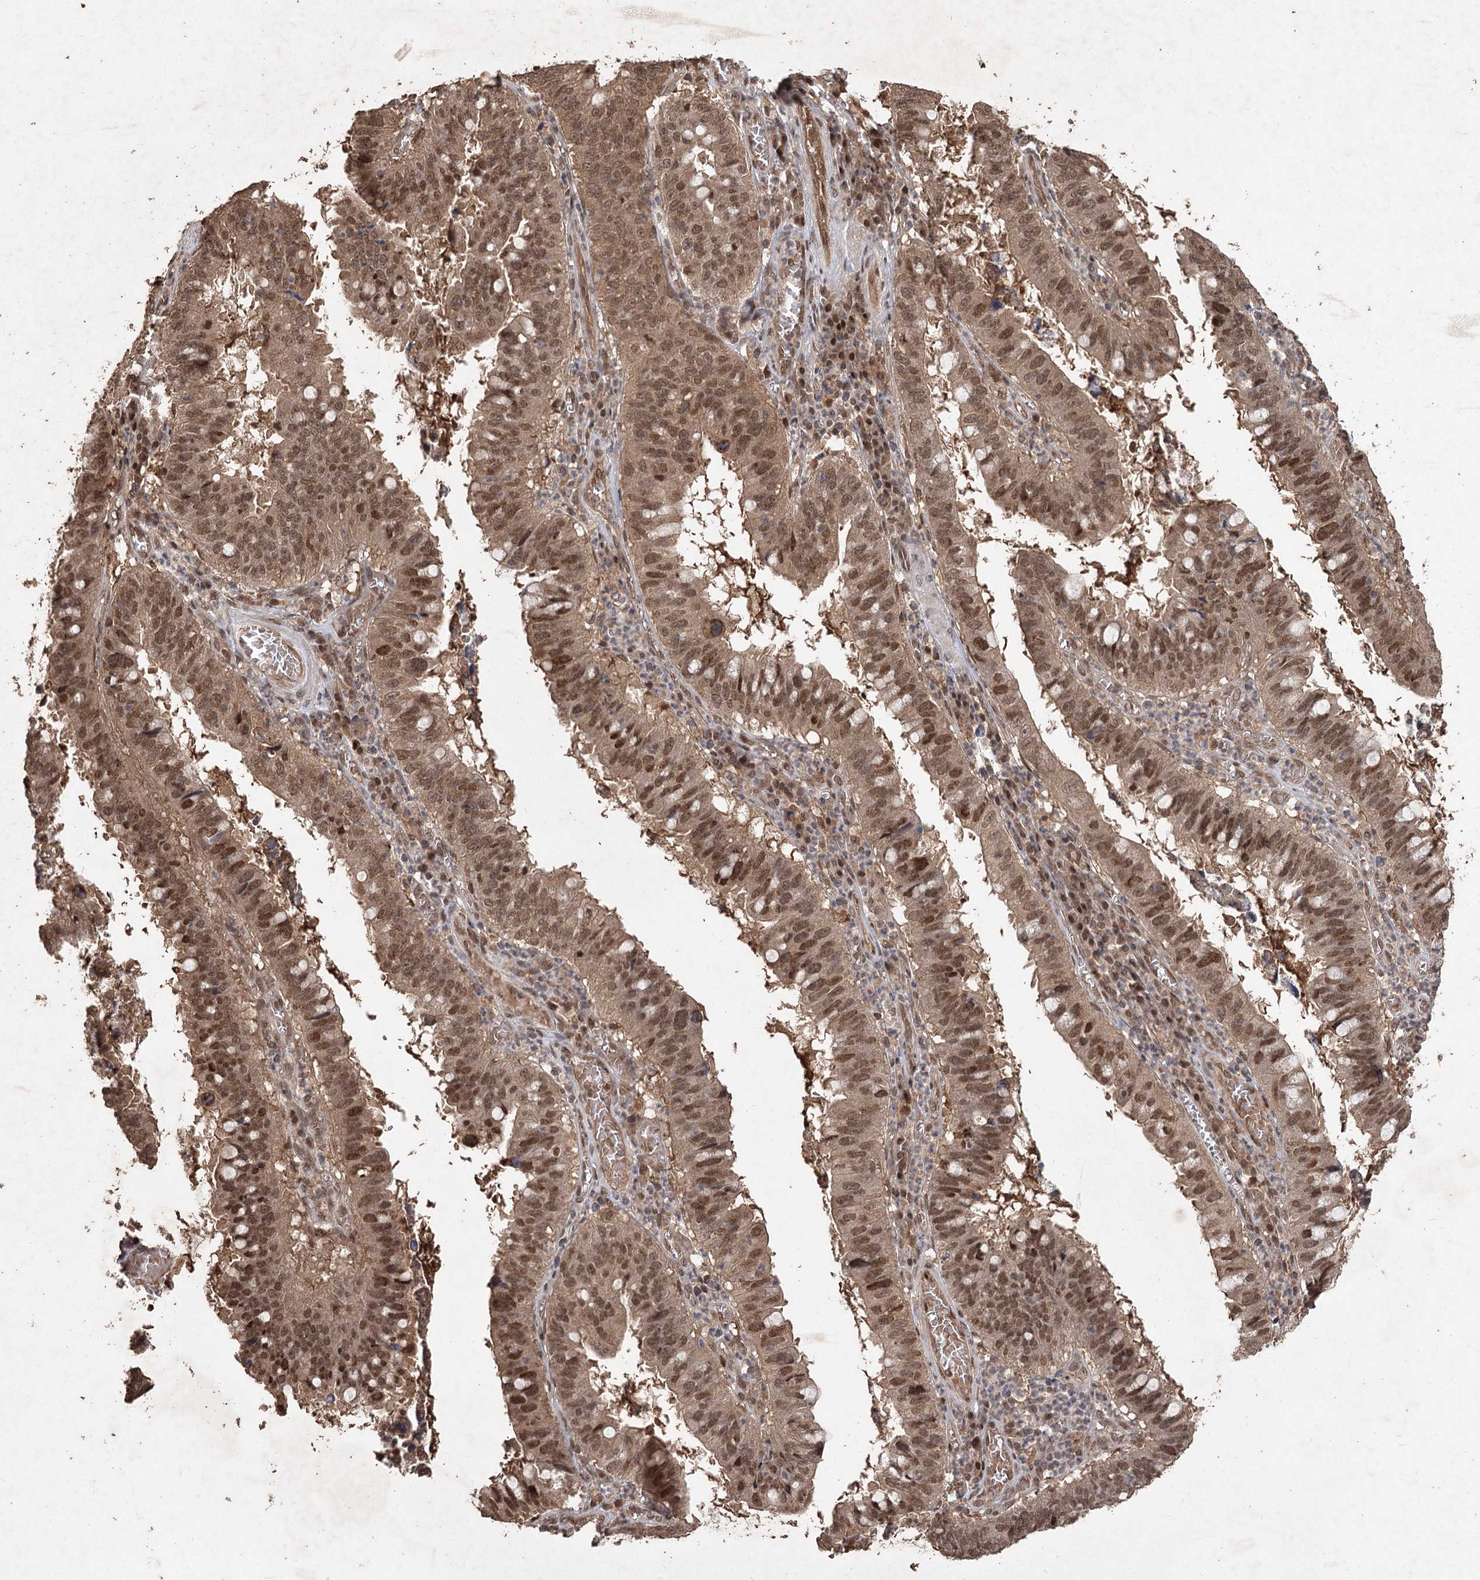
{"staining": {"intensity": "moderate", "quantity": ">75%", "location": "nuclear"}, "tissue": "stomach cancer", "cell_type": "Tumor cells", "image_type": "cancer", "snomed": [{"axis": "morphology", "description": "Adenocarcinoma, NOS"}, {"axis": "topography", "description": "Stomach"}], "caption": "The histopathology image shows immunohistochemical staining of stomach cancer (adenocarcinoma). There is moderate nuclear positivity is seen in approximately >75% of tumor cells.", "gene": "FBXO7", "patient": {"sex": "male", "age": 59}}